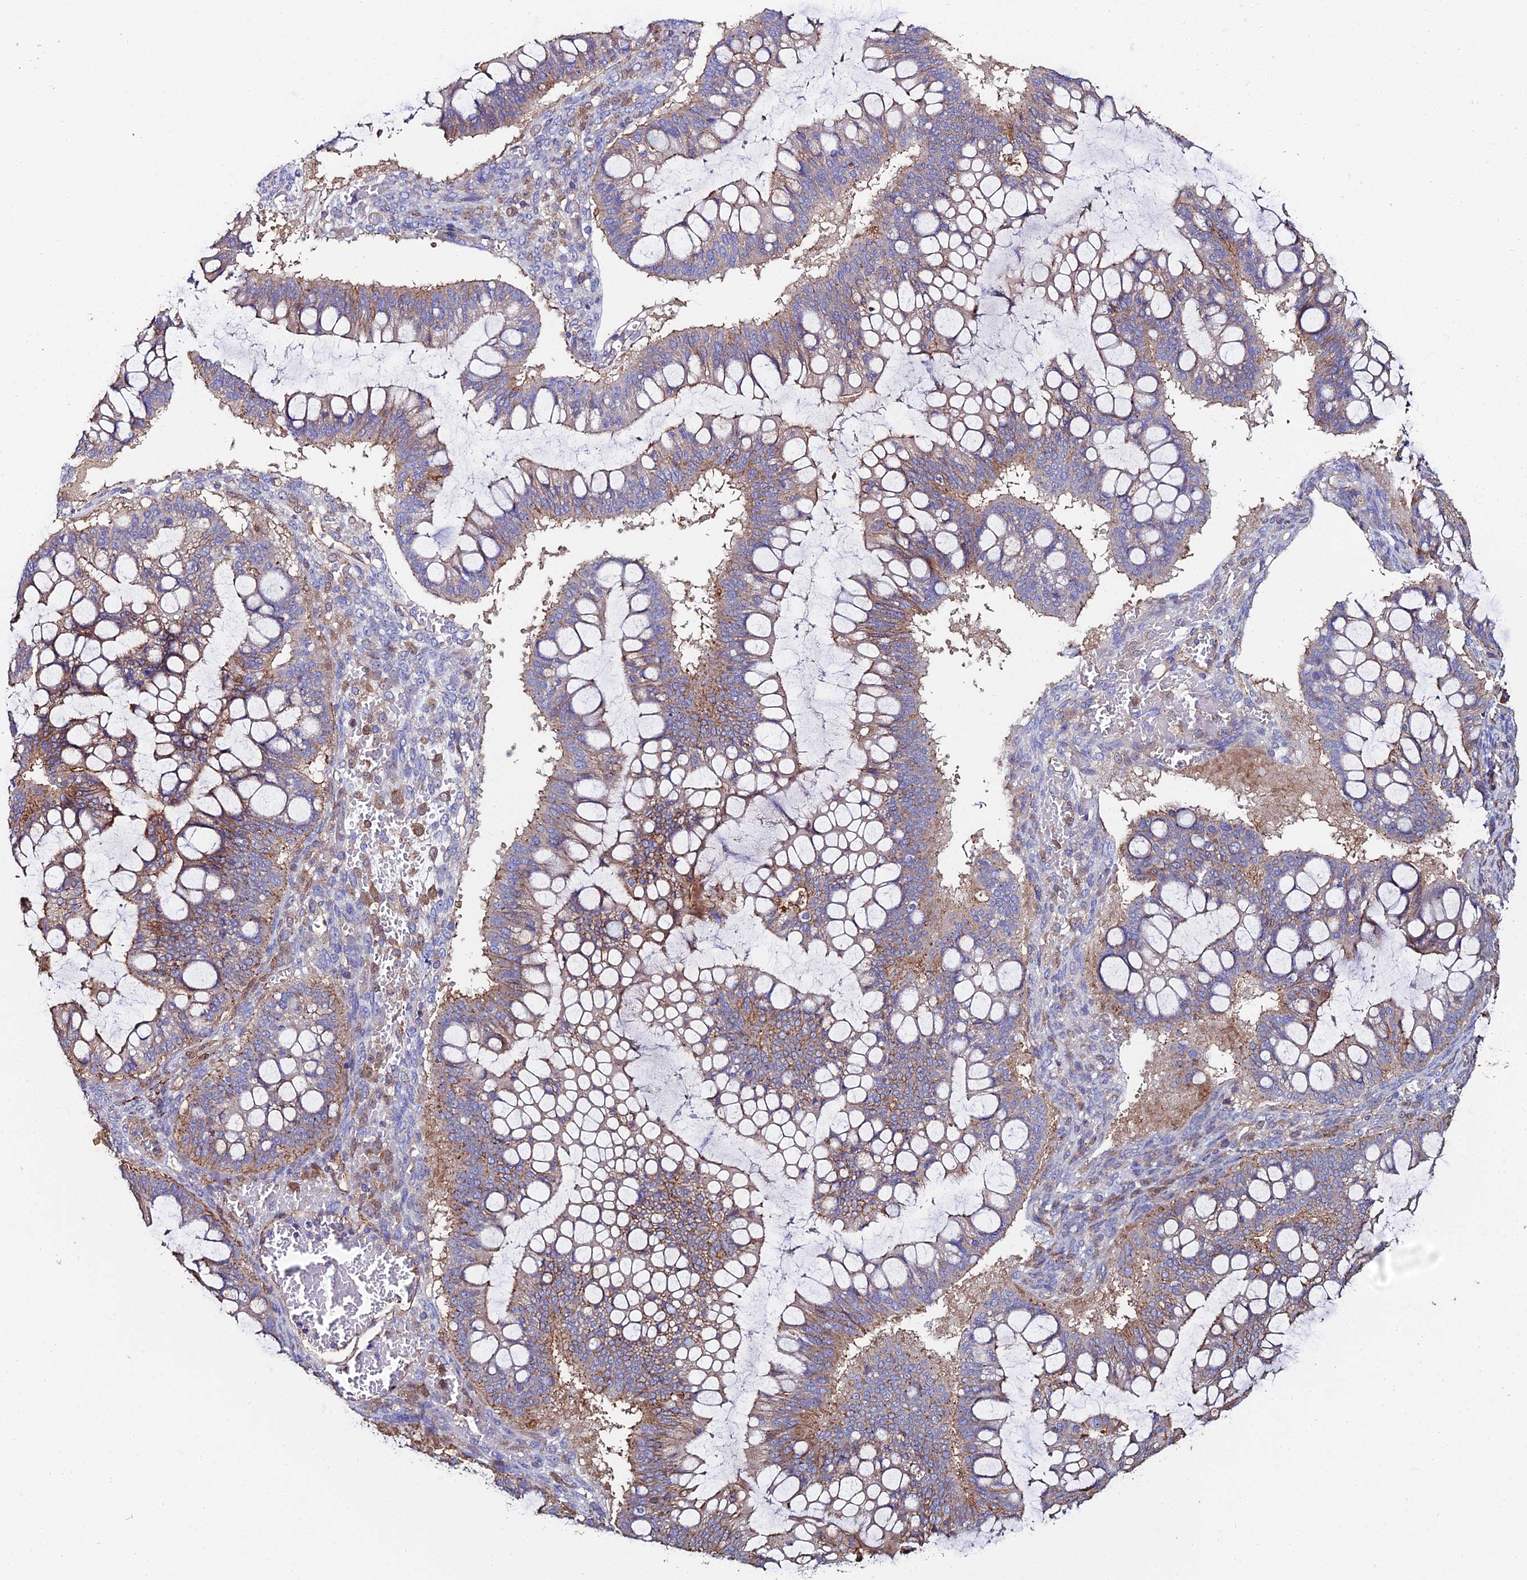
{"staining": {"intensity": "moderate", "quantity": "25%-75%", "location": "cytoplasmic/membranous"}, "tissue": "ovarian cancer", "cell_type": "Tumor cells", "image_type": "cancer", "snomed": [{"axis": "morphology", "description": "Cystadenocarcinoma, mucinous, NOS"}, {"axis": "topography", "description": "Ovary"}], "caption": "Brown immunohistochemical staining in human mucinous cystadenocarcinoma (ovarian) displays moderate cytoplasmic/membranous expression in approximately 25%-75% of tumor cells.", "gene": "C6", "patient": {"sex": "female", "age": 73}}